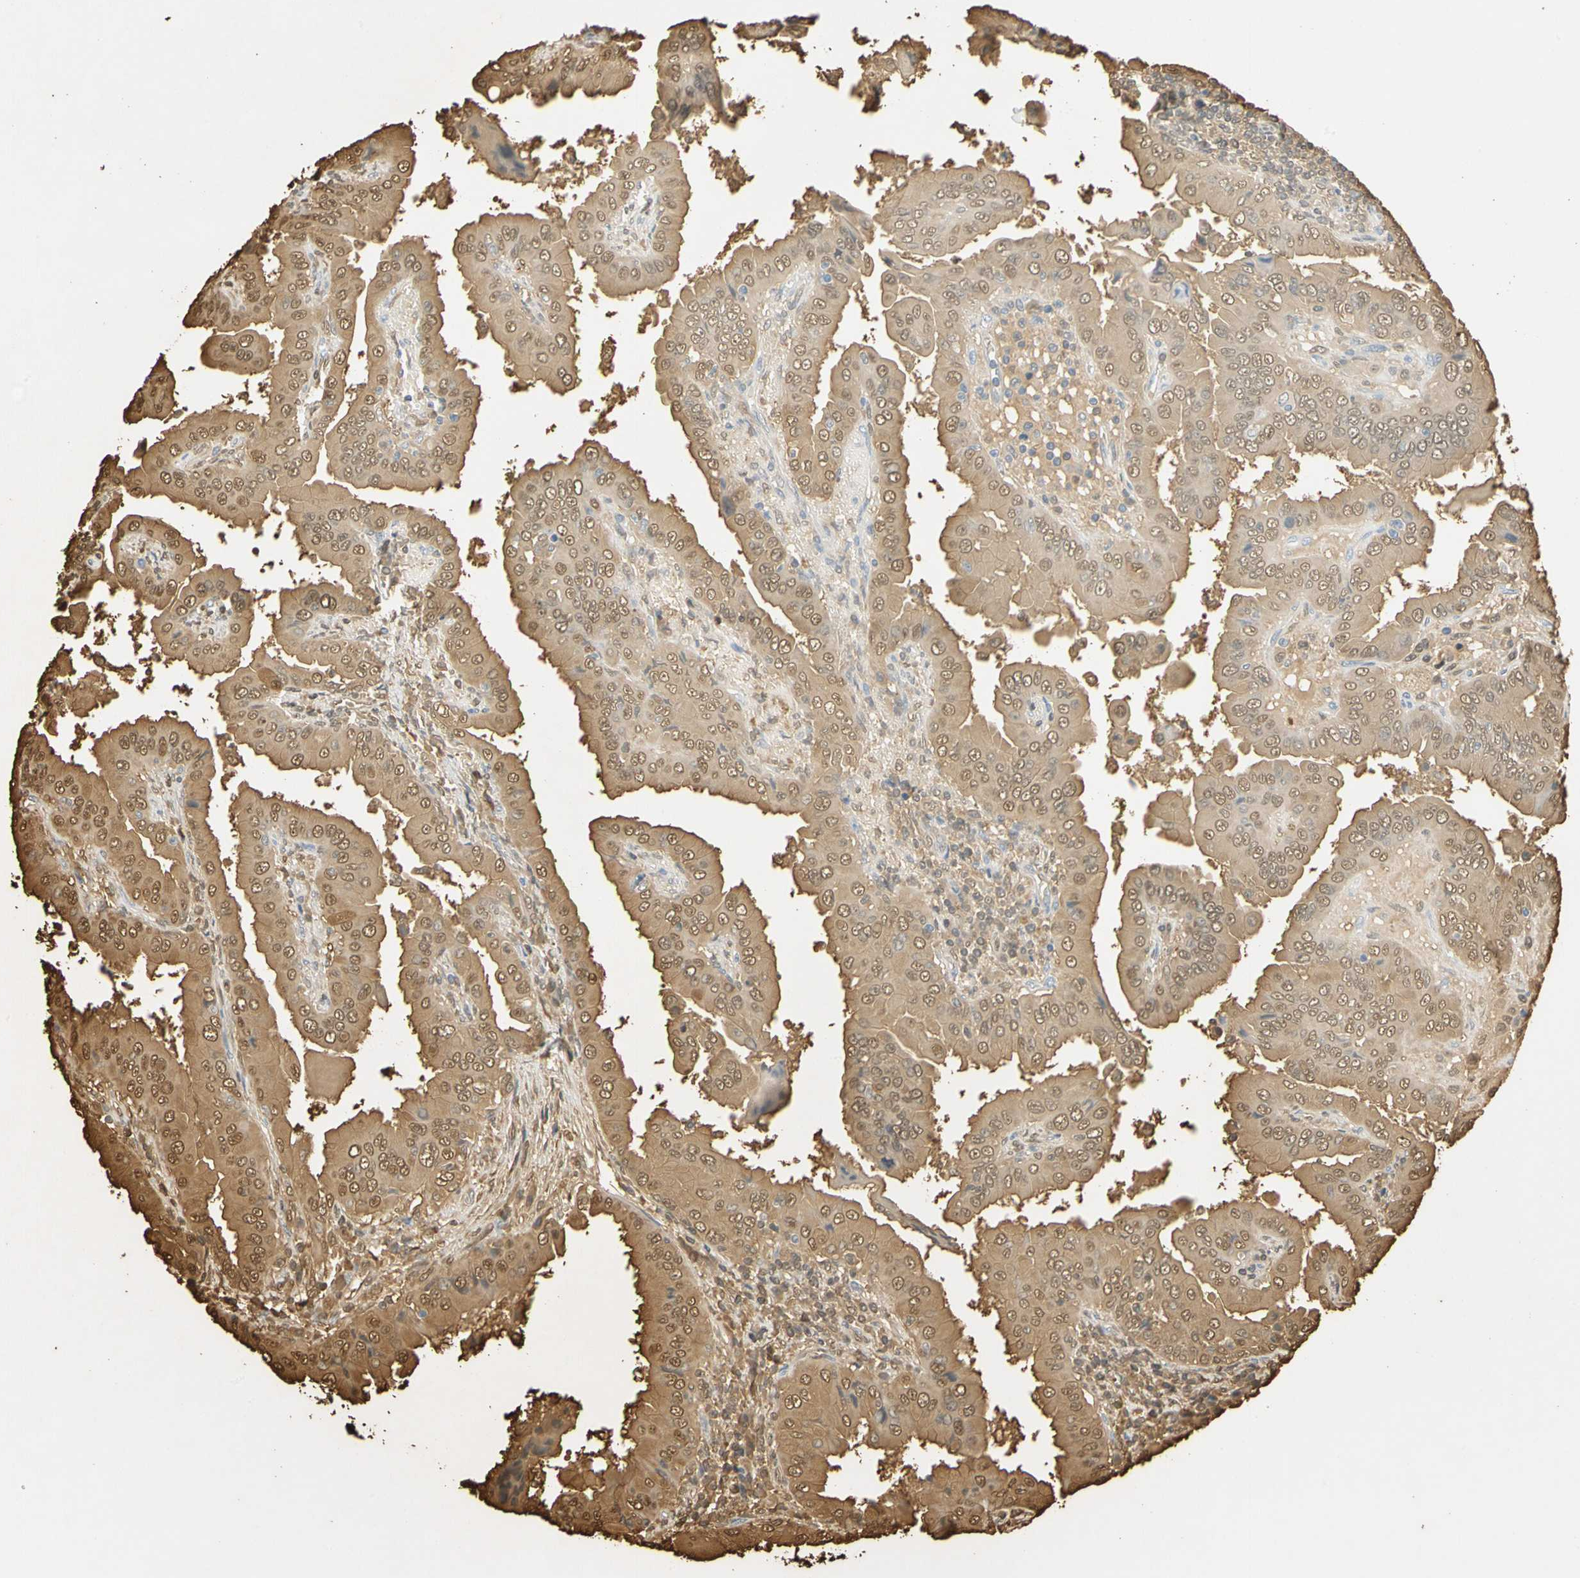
{"staining": {"intensity": "moderate", "quantity": ">75%", "location": "cytoplasmic/membranous,nuclear"}, "tissue": "thyroid cancer", "cell_type": "Tumor cells", "image_type": "cancer", "snomed": [{"axis": "morphology", "description": "Papillary adenocarcinoma, NOS"}, {"axis": "topography", "description": "Thyroid gland"}], "caption": "Protein expression analysis of human thyroid cancer reveals moderate cytoplasmic/membranous and nuclear positivity in approximately >75% of tumor cells.", "gene": "S100A6", "patient": {"sex": "male", "age": 33}}